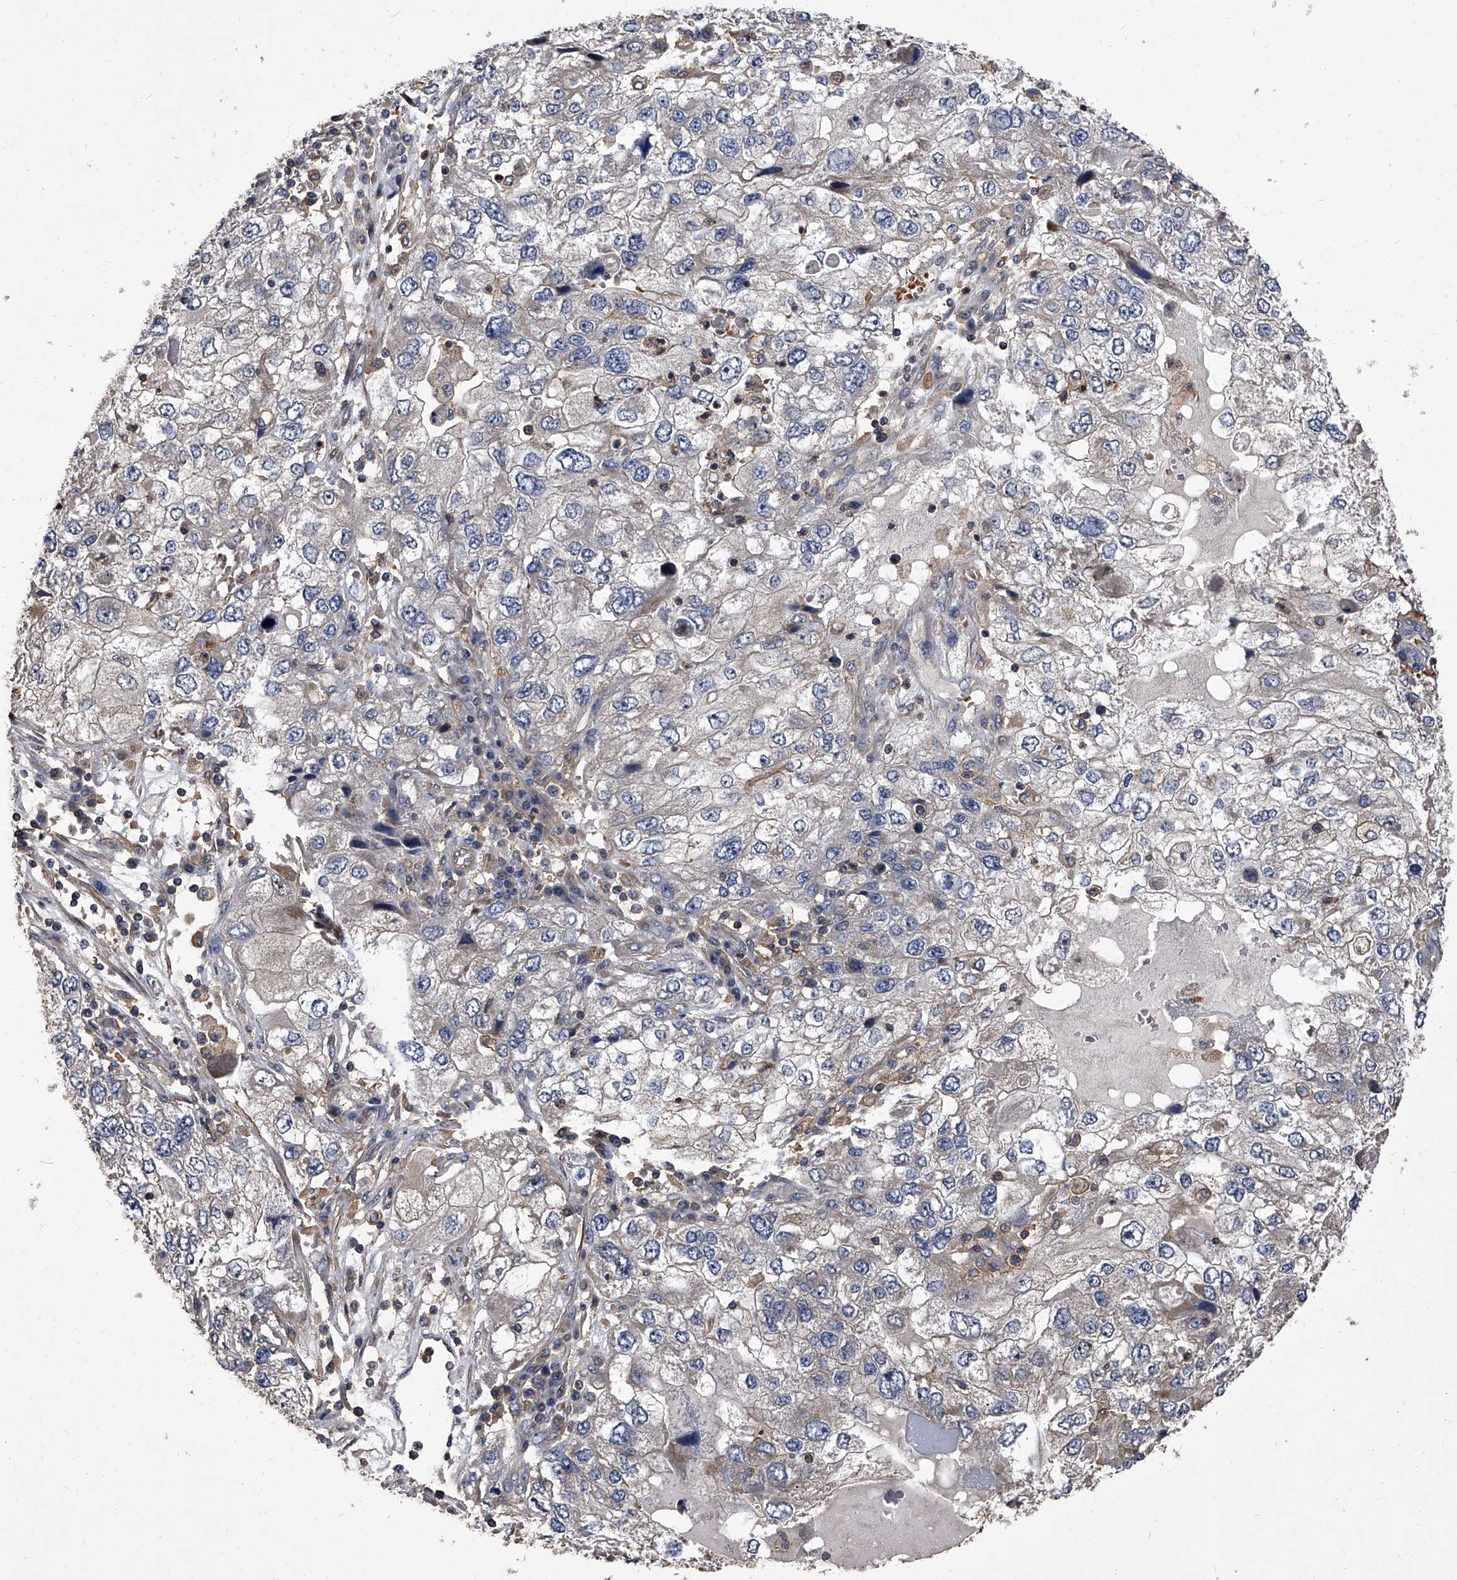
{"staining": {"intensity": "negative", "quantity": "none", "location": "none"}, "tissue": "endometrial cancer", "cell_type": "Tumor cells", "image_type": "cancer", "snomed": [{"axis": "morphology", "description": "Adenocarcinoma, NOS"}, {"axis": "topography", "description": "Endometrium"}], "caption": "The image exhibits no significant staining in tumor cells of endometrial adenocarcinoma.", "gene": "STK36", "patient": {"sex": "female", "age": 49}}